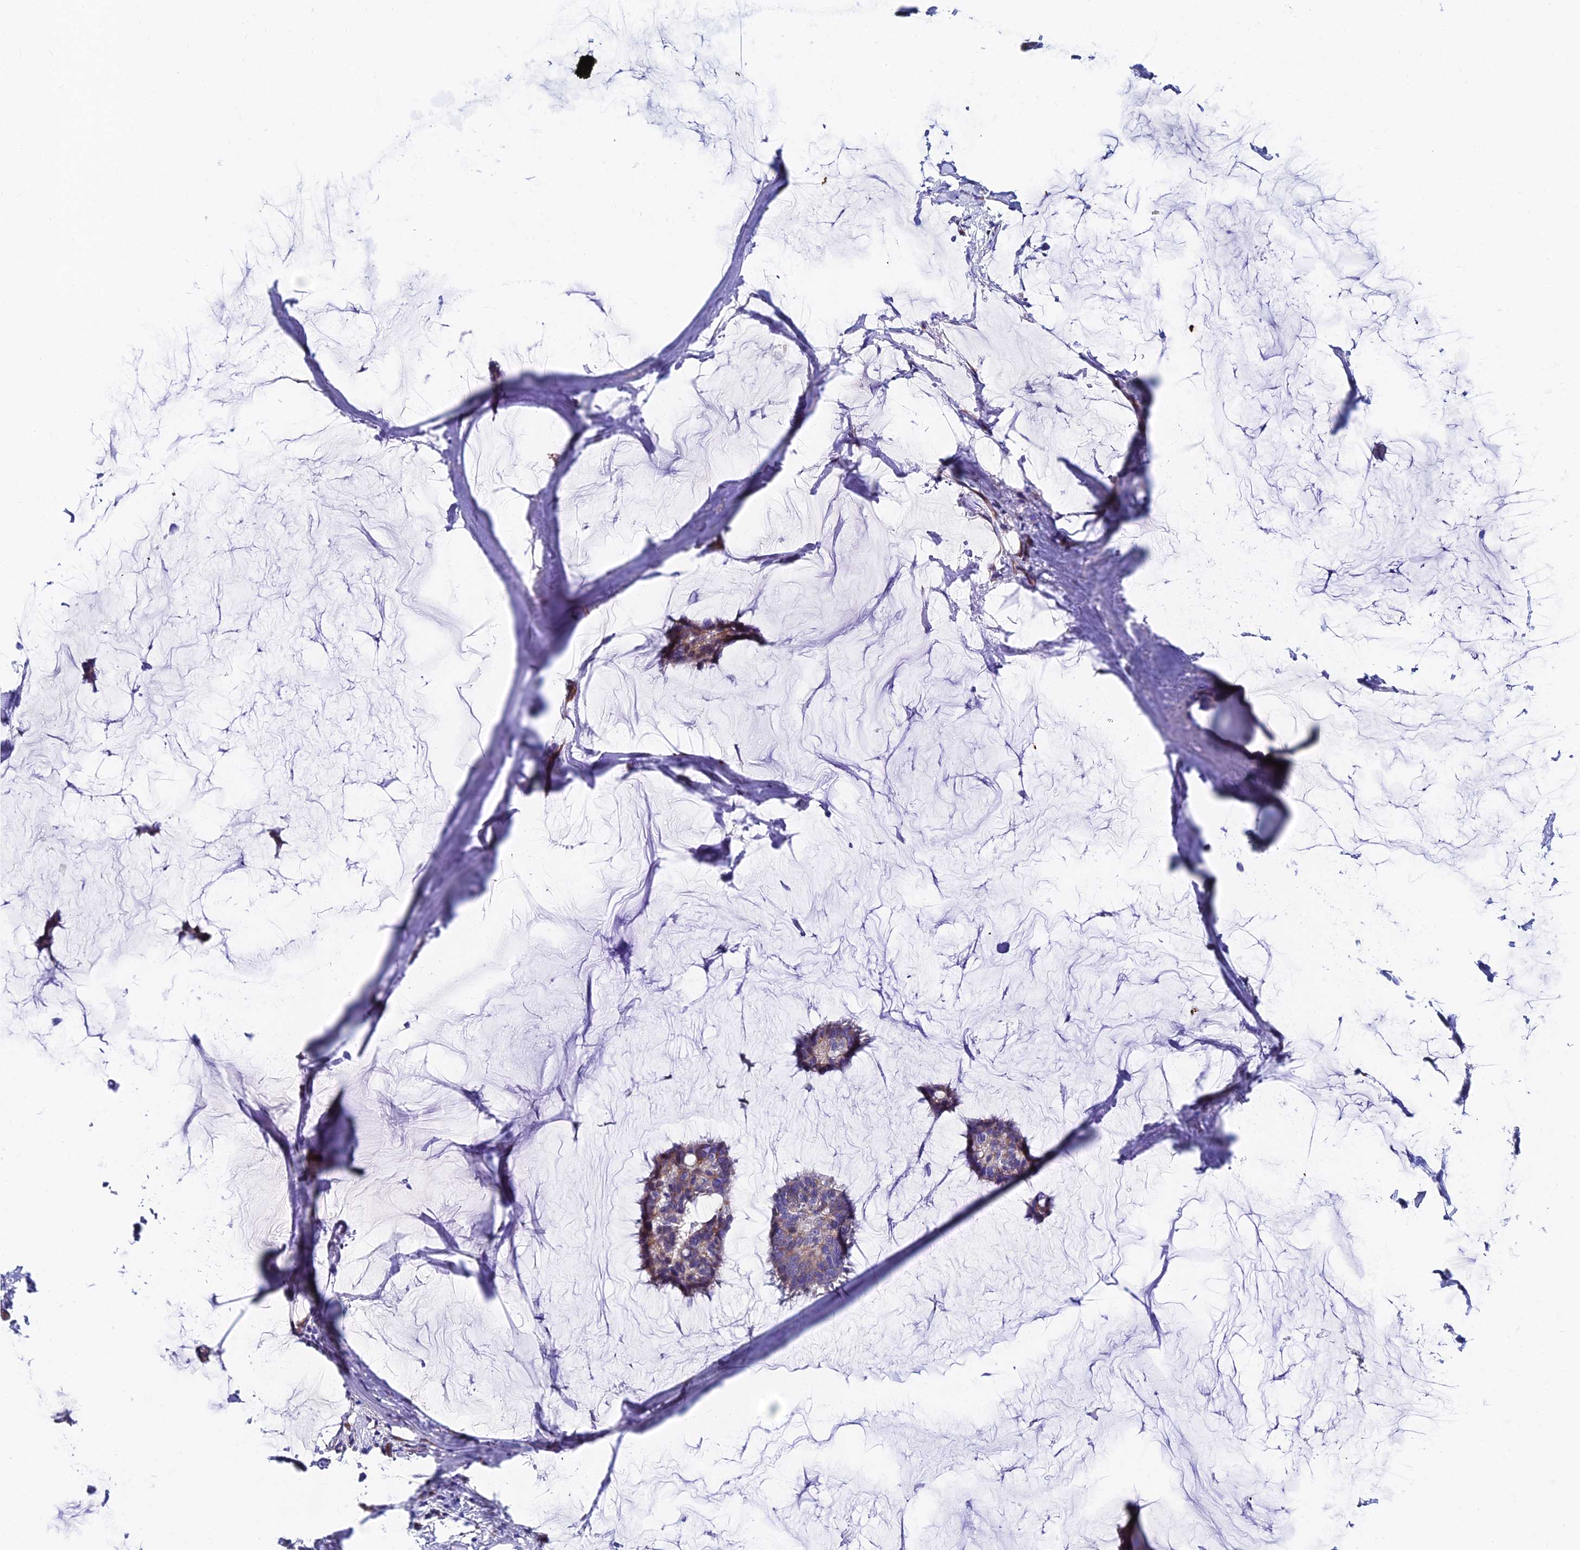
{"staining": {"intensity": "weak", "quantity": ">75%", "location": "cytoplasmic/membranous"}, "tissue": "breast cancer", "cell_type": "Tumor cells", "image_type": "cancer", "snomed": [{"axis": "morphology", "description": "Duct carcinoma"}, {"axis": "topography", "description": "Breast"}], "caption": "IHC micrograph of human breast cancer stained for a protein (brown), which shows low levels of weak cytoplasmic/membranous staining in about >75% of tumor cells.", "gene": "ADGRF3", "patient": {"sex": "female", "age": 93}}